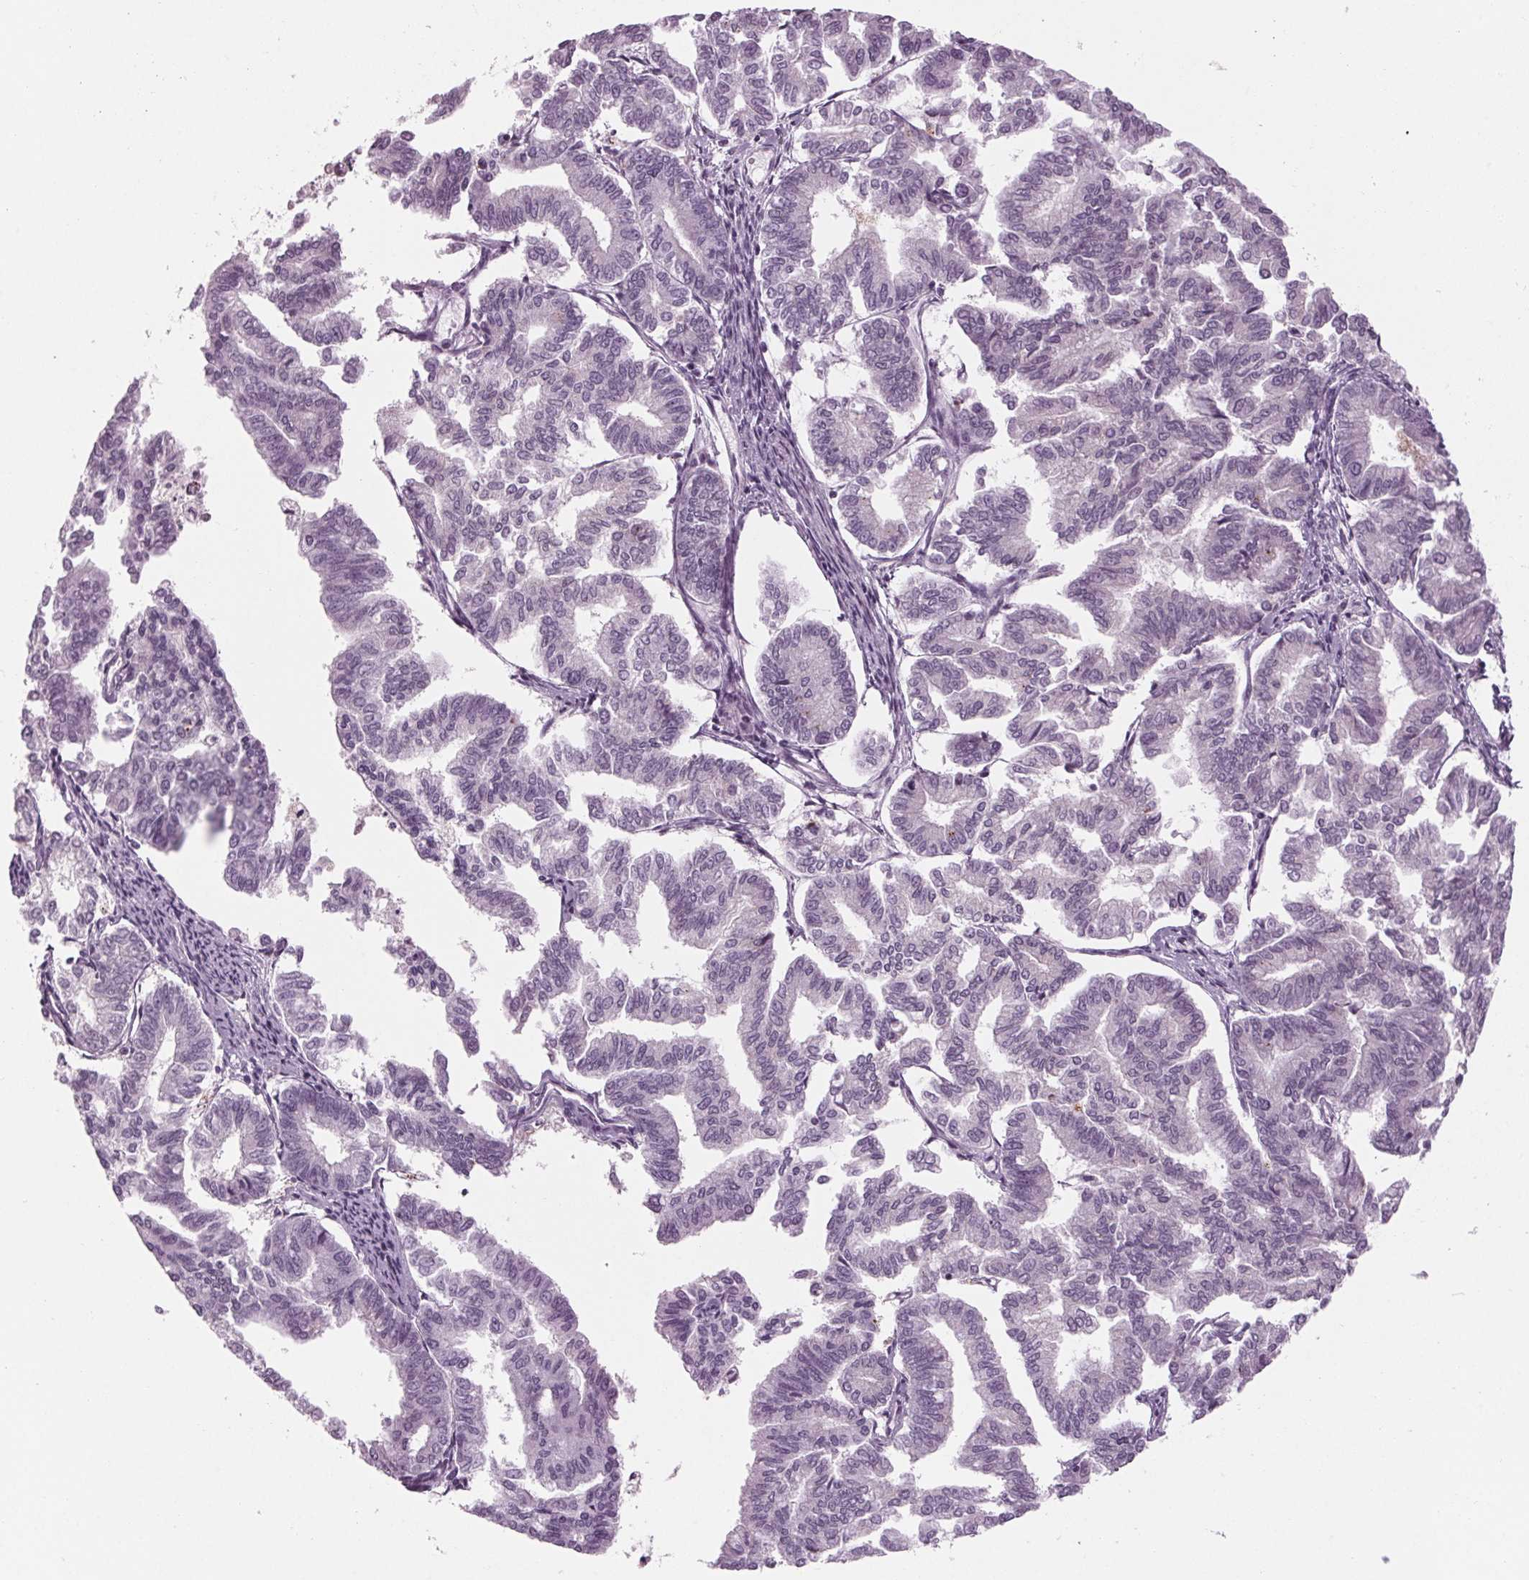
{"staining": {"intensity": "negative", "quantity": "none", "location": "none"}, "tissue": "endometrial cancer", "cell_type": "Tumor cells", "image_type": "cancer", "snomed": [{"axis": "morphology", "description": "Adenocarcinoma, NOS"}, {"axis": "topography", "description": "Endometrium"}], "caption": "A micrograph of human endometrial cancer is negative for staining in tumor cells.", "gene": "CYP3A43", "patient": {"sex": "female", "age": 79}}